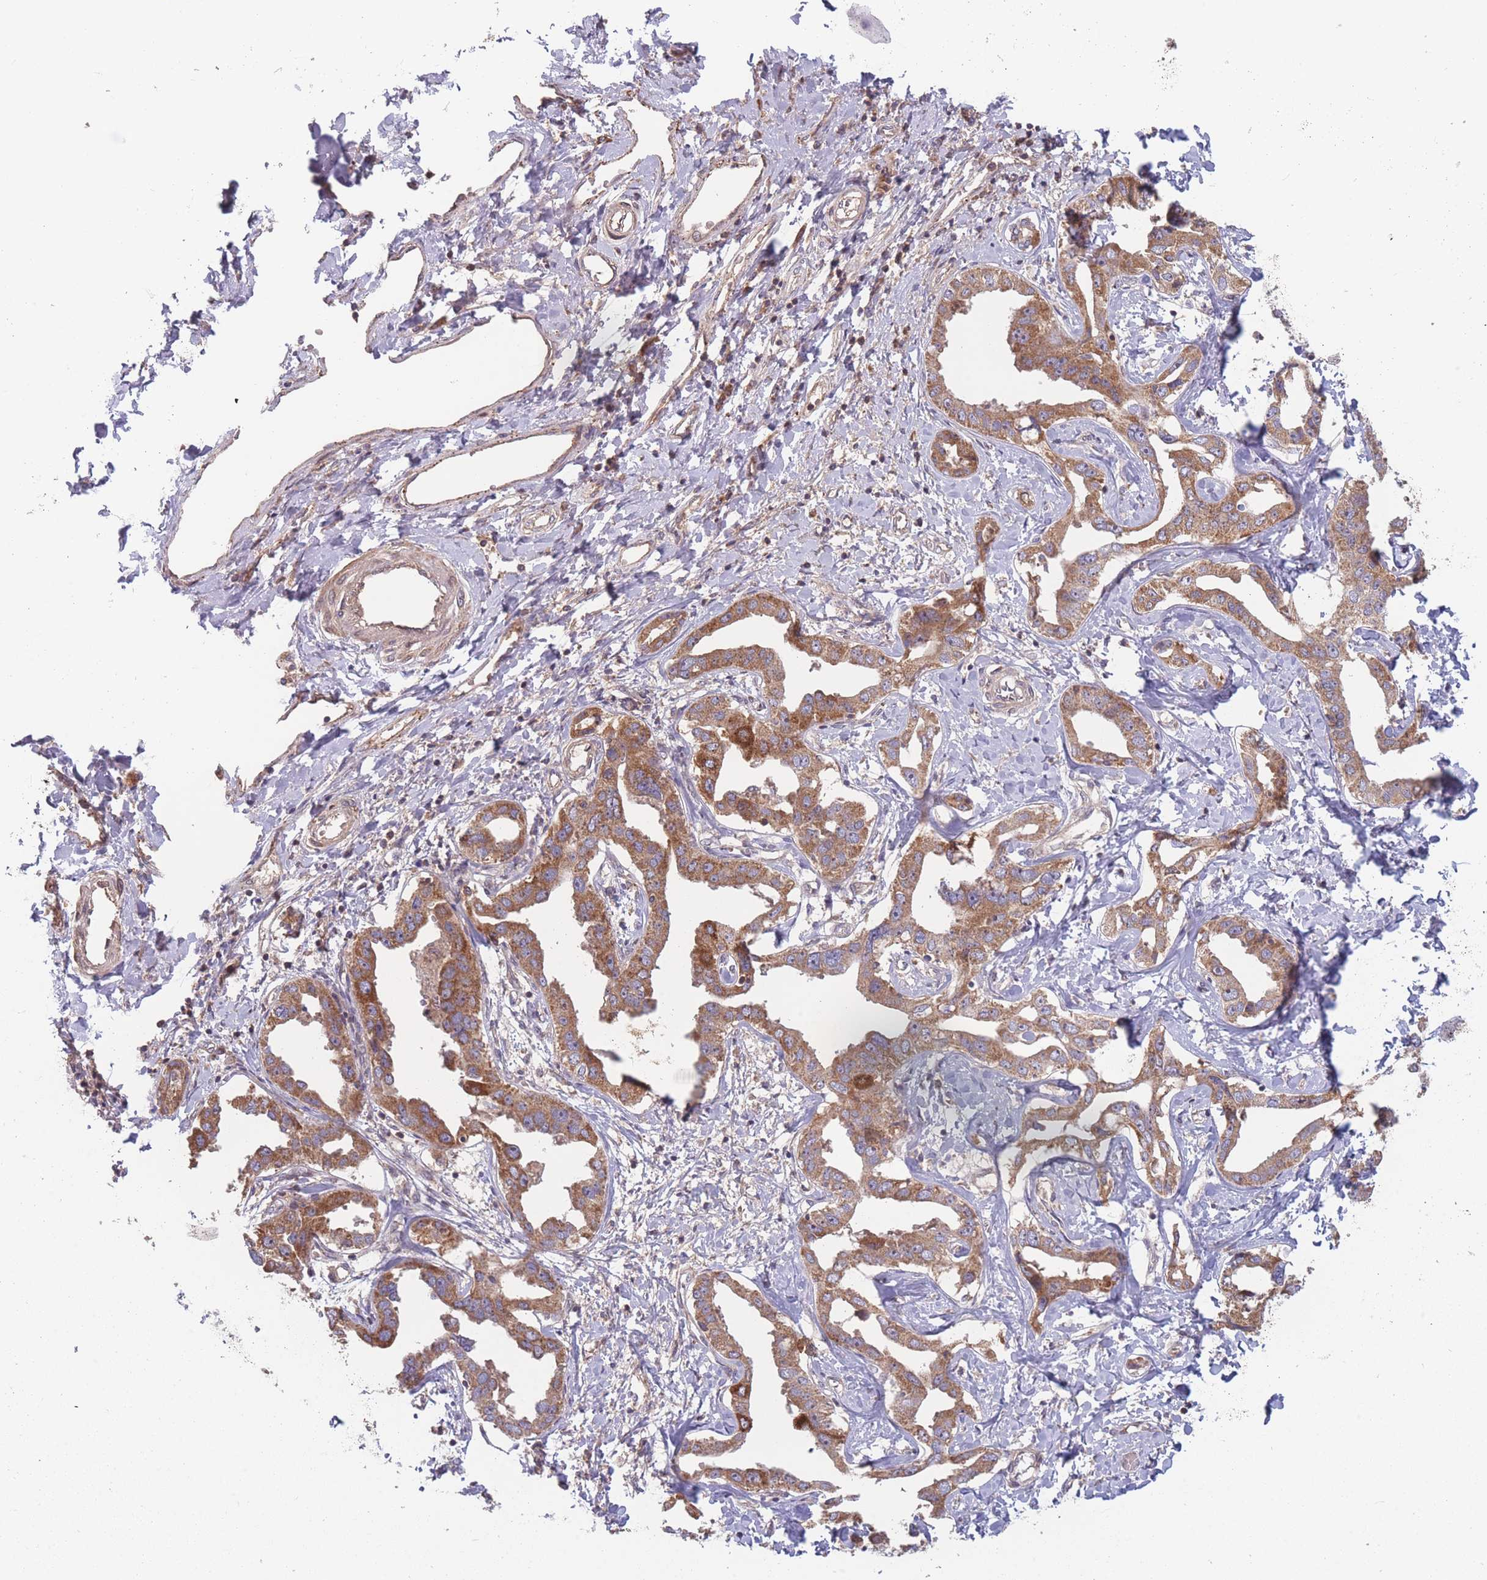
{"staining": {"intensity": "moderate", "quantity": ">75%", "location": "cytoplasmic/membranous"}, "tissue": "liver cancer", "cell_type": "Tumor cells", "image_type": "cancer", "snomed": [{"axis": "morphology", "description": "Cholangiocarcinoma"}, {"axis": "topography", "description": "Liver"}], "caption": "Immunohistochemical staining of human liver cholangiocarcinoma shows medium levels of moderate cytoplasmic/membranous expression in about >75% of tumor cells. Using DAB (brown) and hematoxylin (blue) stains, captured at high magnification using brightfield microscopy.", "gene": "ATP5MG", "patient": {"sex": "male", "age": 59}}